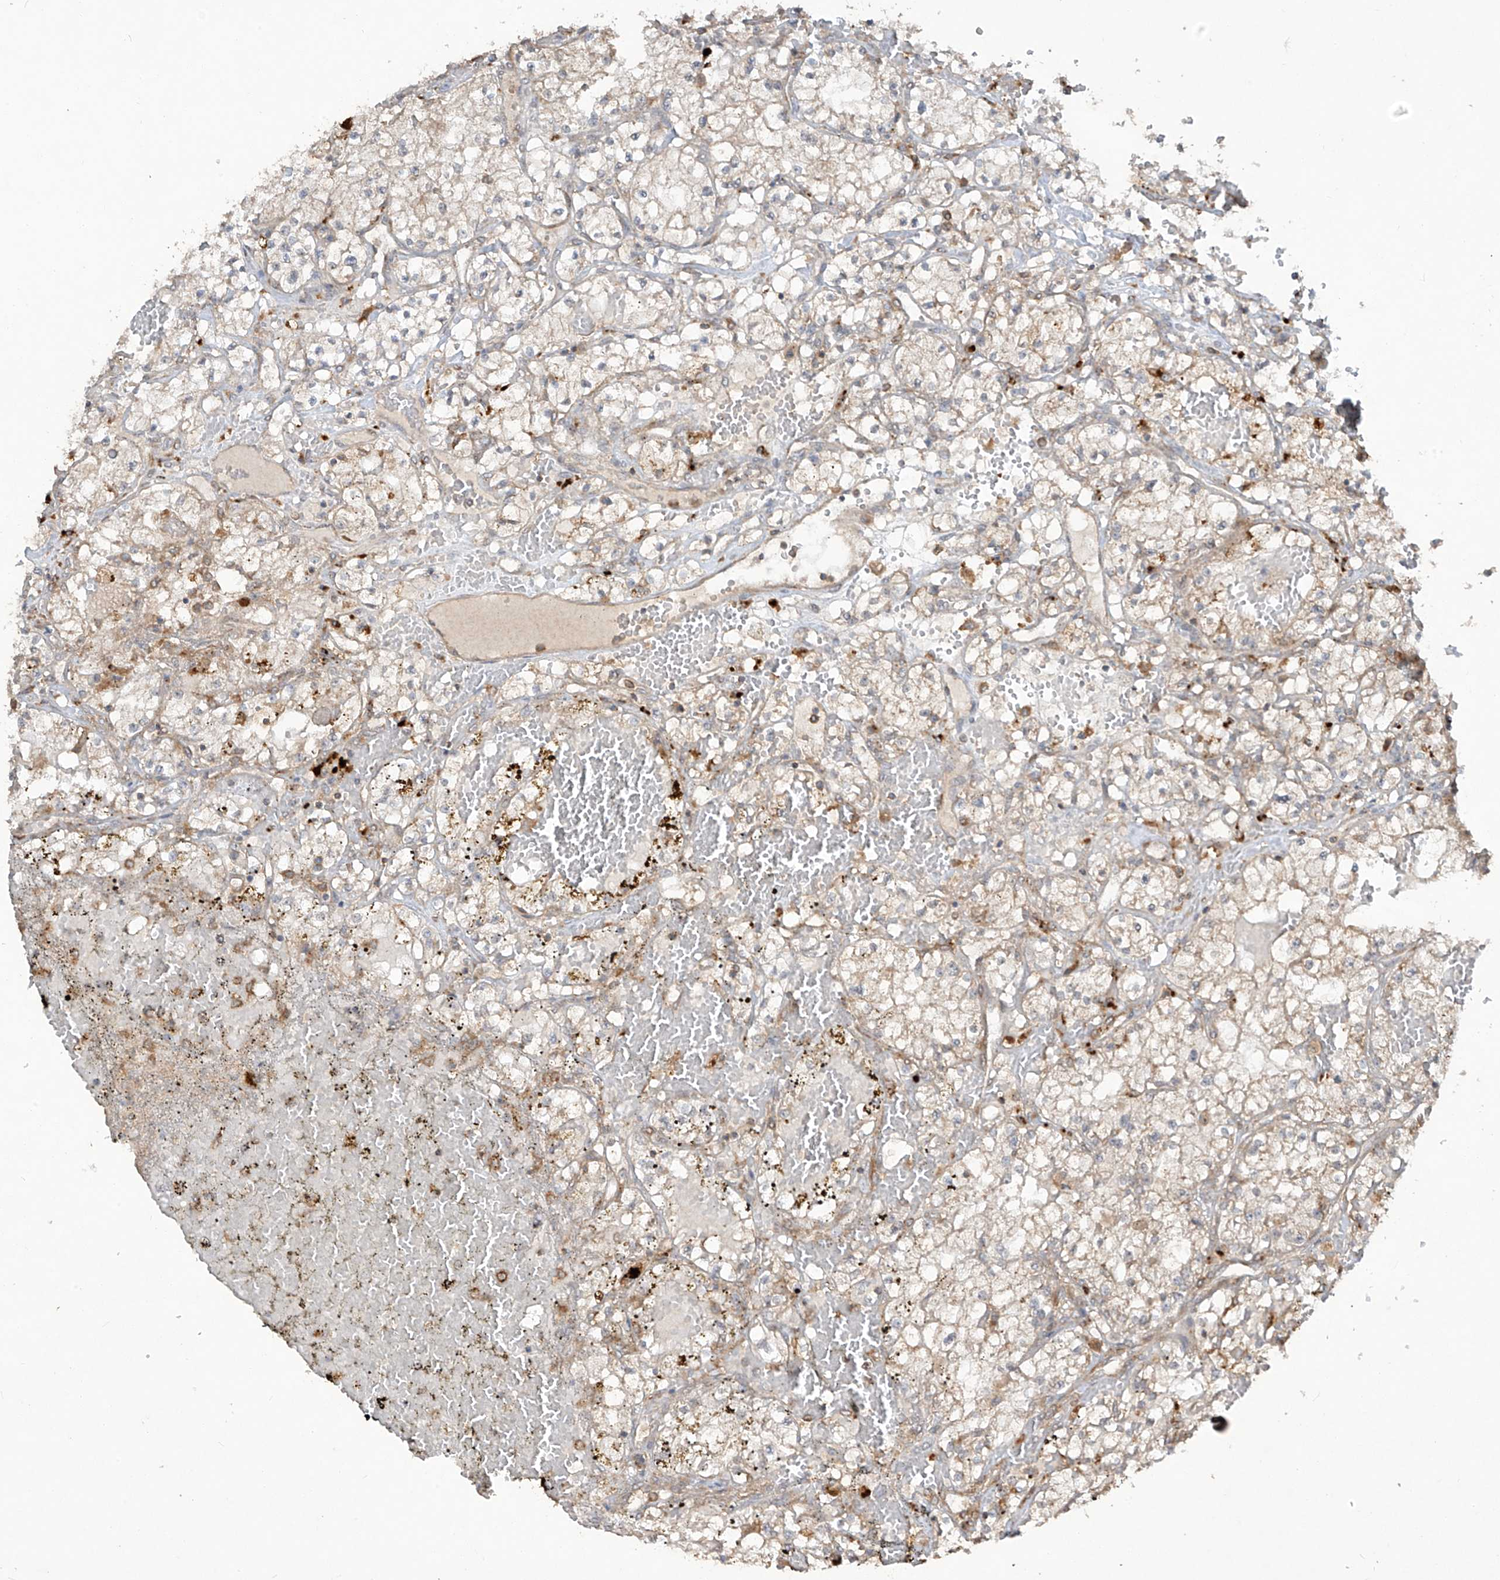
{"staining": {"intensity": "weak", "quantity": "<25%", "location": "cytoplasmic/membranous"}, "tissue": "renal cancer", "cell_type": "Tumor cells", "image_type": "cancer", "snomed": [{"axis": "morphology", "description": "Normal tissue, NOS"}, {"axis": "morphology", "description": "Adenocarcinoma, NOS"}, {"axis": "topography", "description": "Kidney"}], "caption": "Immunohistochemistry image of human renal adenocarcinoma stained for a protein (brown), which demonstrates no positivity in tumor cells.", "gene": "LDAH", "patient": {"sex": "male", "age": 68}}